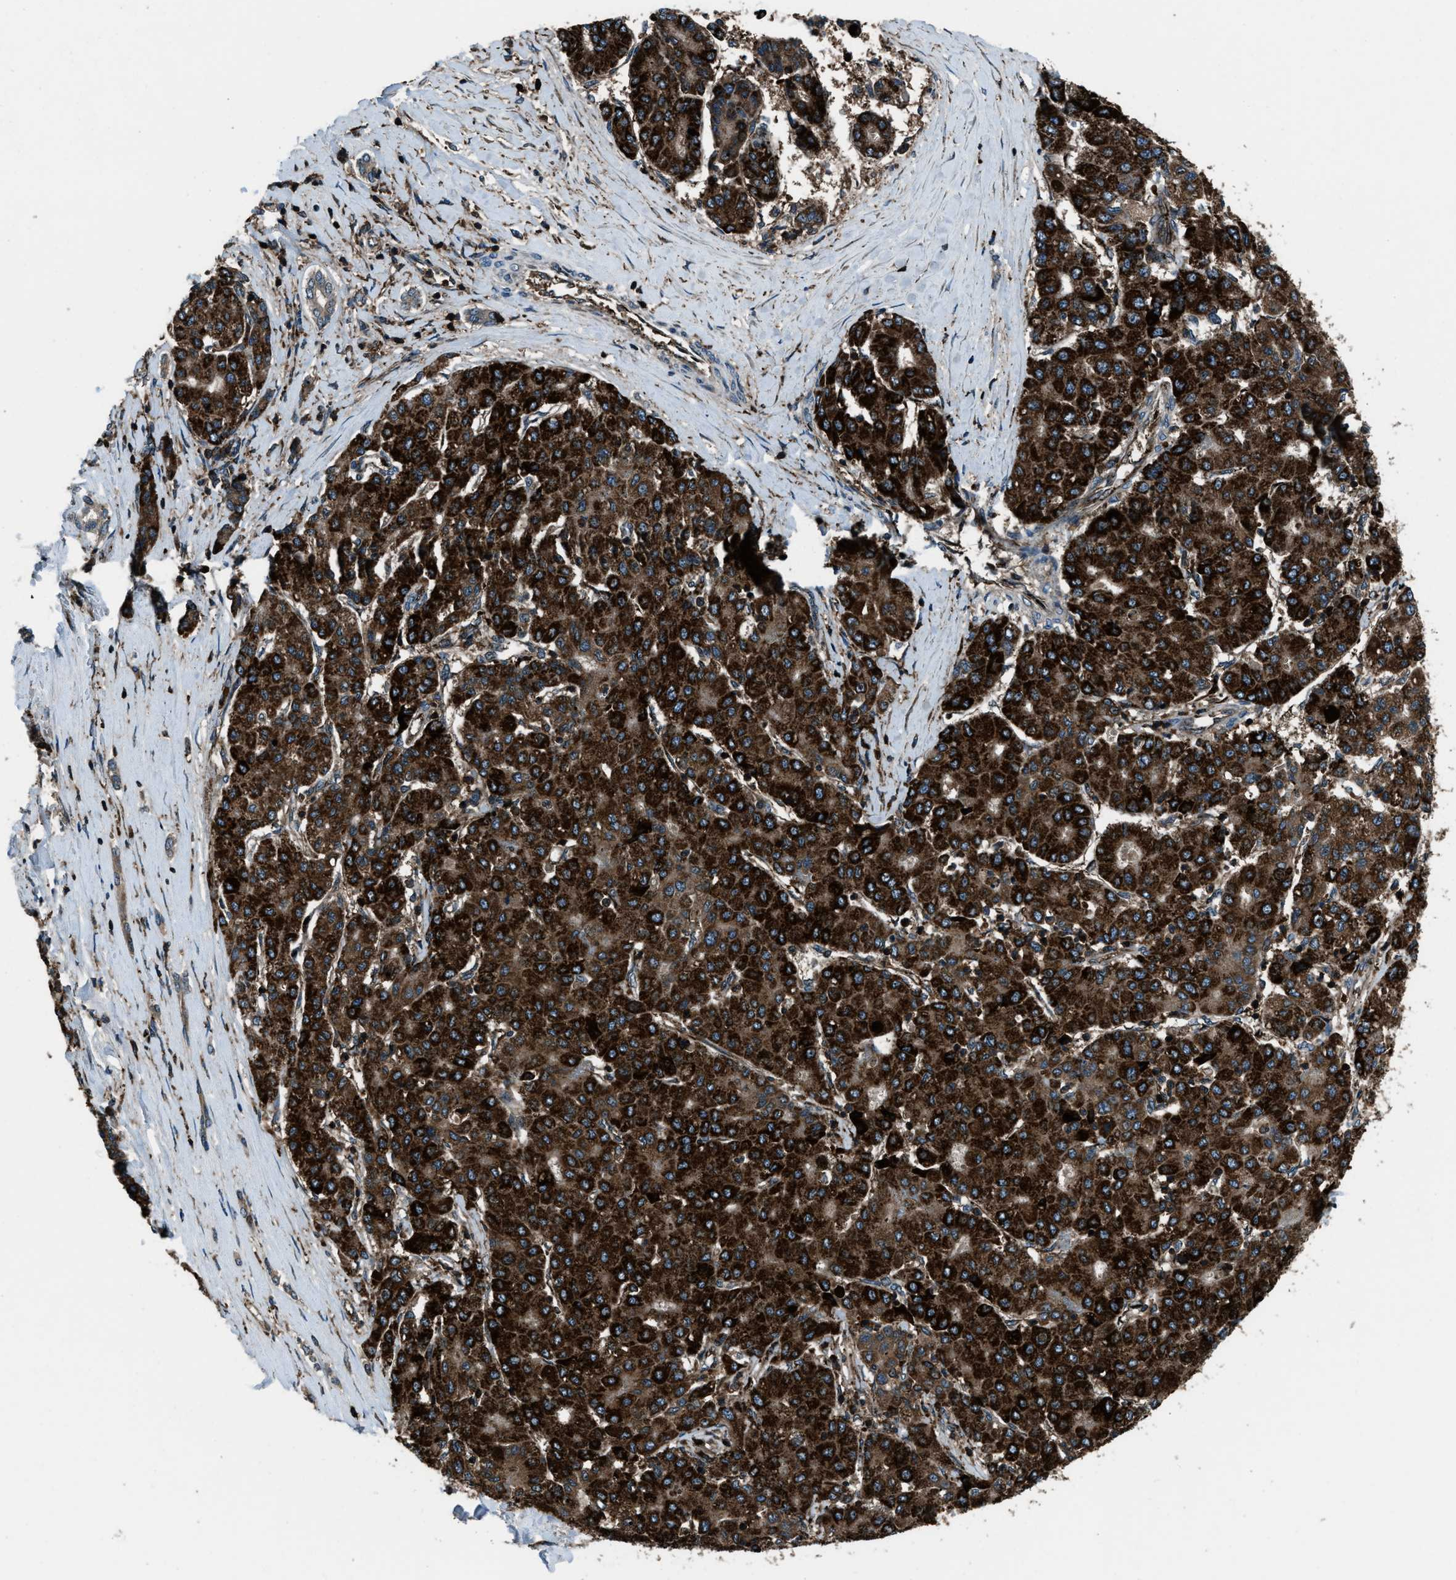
{"staining": {"intensity": "strong", "quantity": ">75%", "location": "cytoplasmic/membranous"}, "tissue": "liver cancer", "cell_type": "Tumor cells", "image_type": "cancer", "snomed": [{"axis": "morphology", "description": "Carcinoma, Hepatocellular, NOS"}, {"axis": "topography", "description": "Liver"}], "caption": "Tumor cells reveal high levels of strong cytoplasmic/membranous positivity in approximately >75% of cells in liver cancer (hepatocellular carcinoma). The staining was performed using DAB to visualize the protein expression in brown, while the nuclei were stained in blue with hematoxylin (Magnification: 20x).", "gene": "SNX30", "patient": {"sex": "male", "age": 65}}